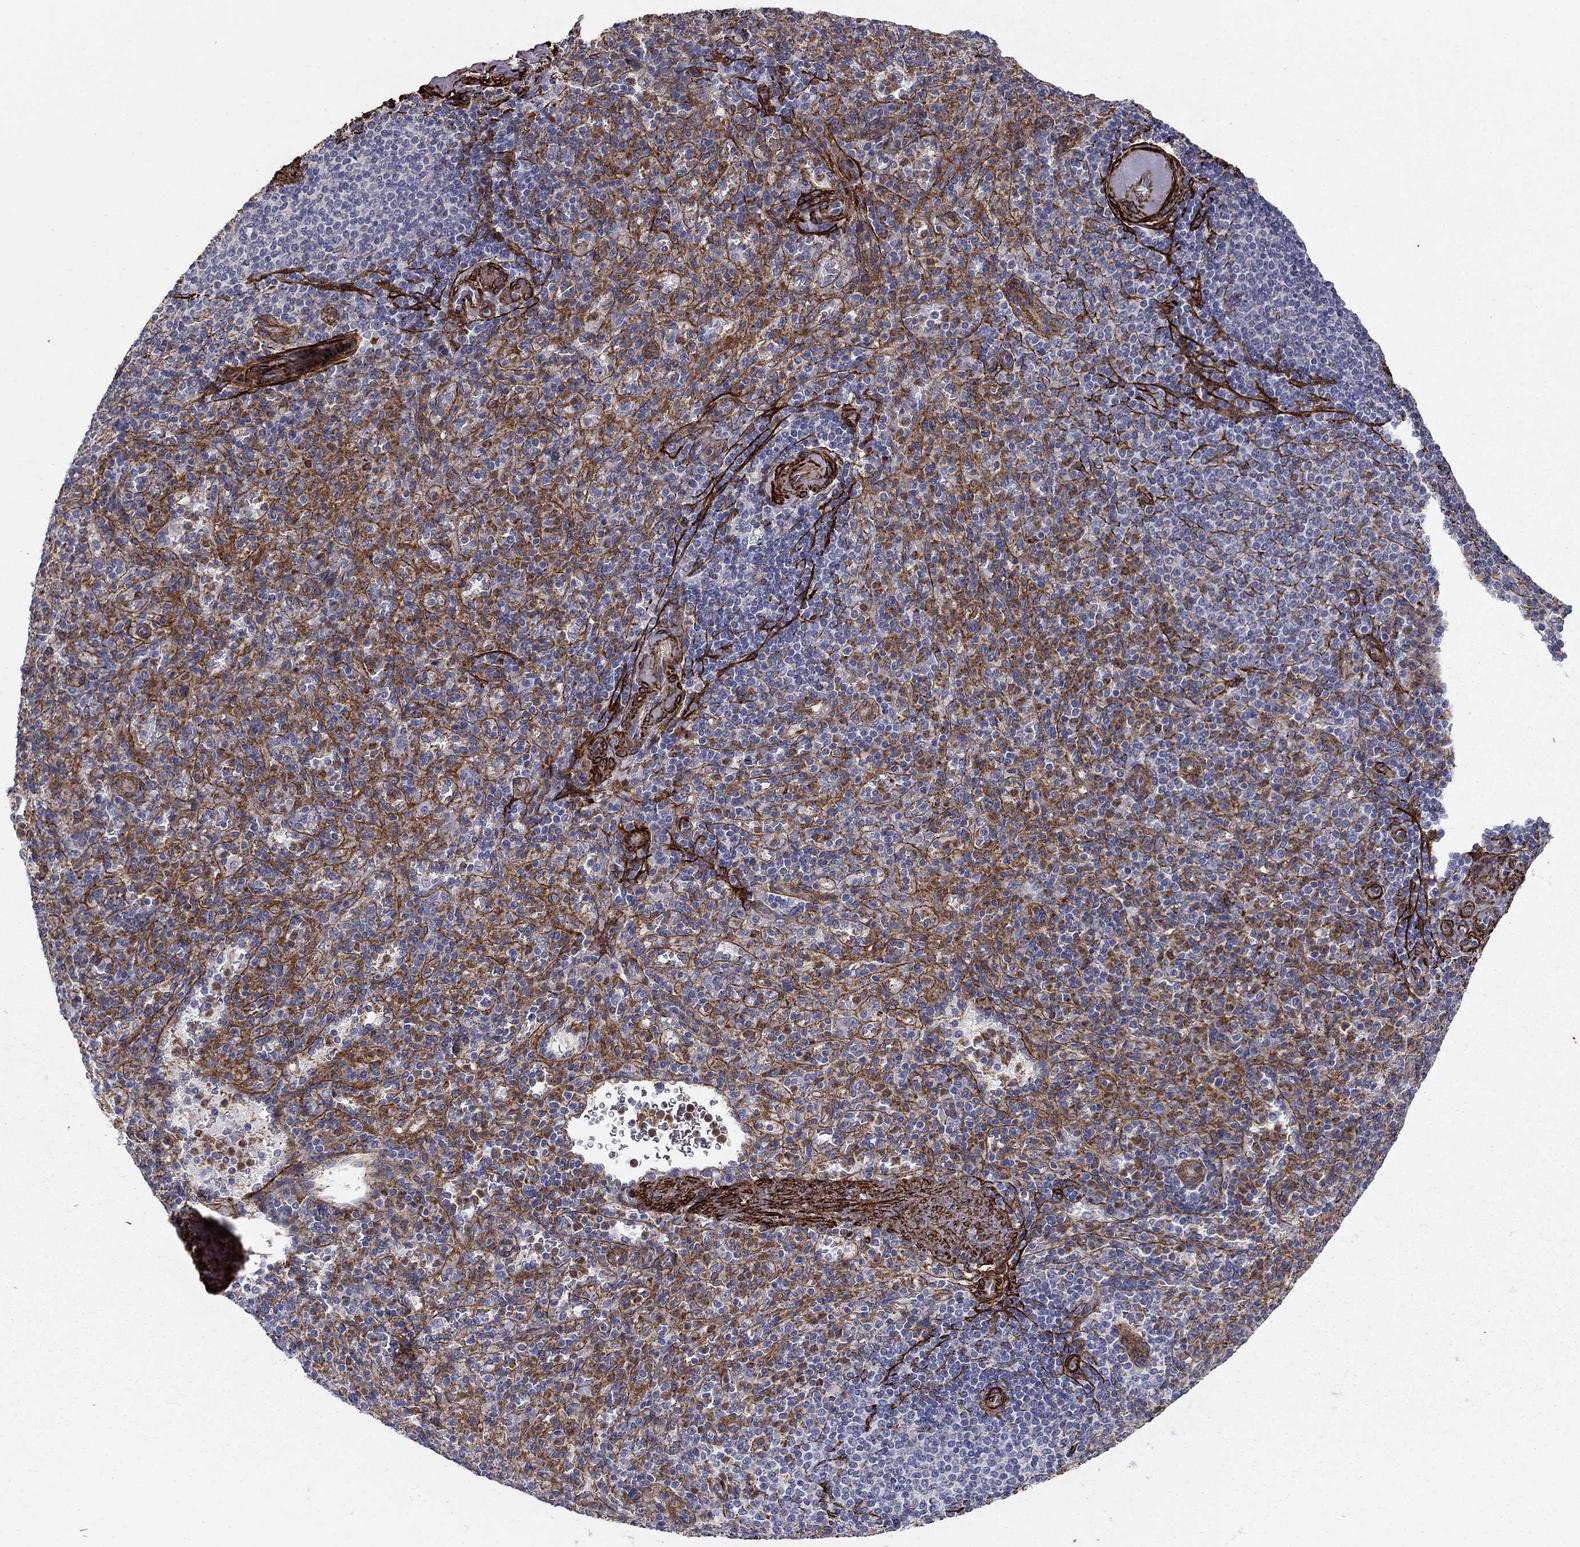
{"staining": {"intensity": "strong", "quantity": "25%-75%", "location": "cytoplasmic/membranous"}, "tissue": "spleen", "cell_type": "Cells in red pulp", "image_type": "normal", "snomed": [{"axis": "morphology", "description": "Normal tissue, NOS"}, {"axis": "topography", "description": "Spleen"}], "caption": "Benign spleen shows strong cytoplasmic/membranous expression in about 25%-75% of cells in red pulp.", "gene": "KRBA1", "patient": {"sex": "female", "age": 74}}